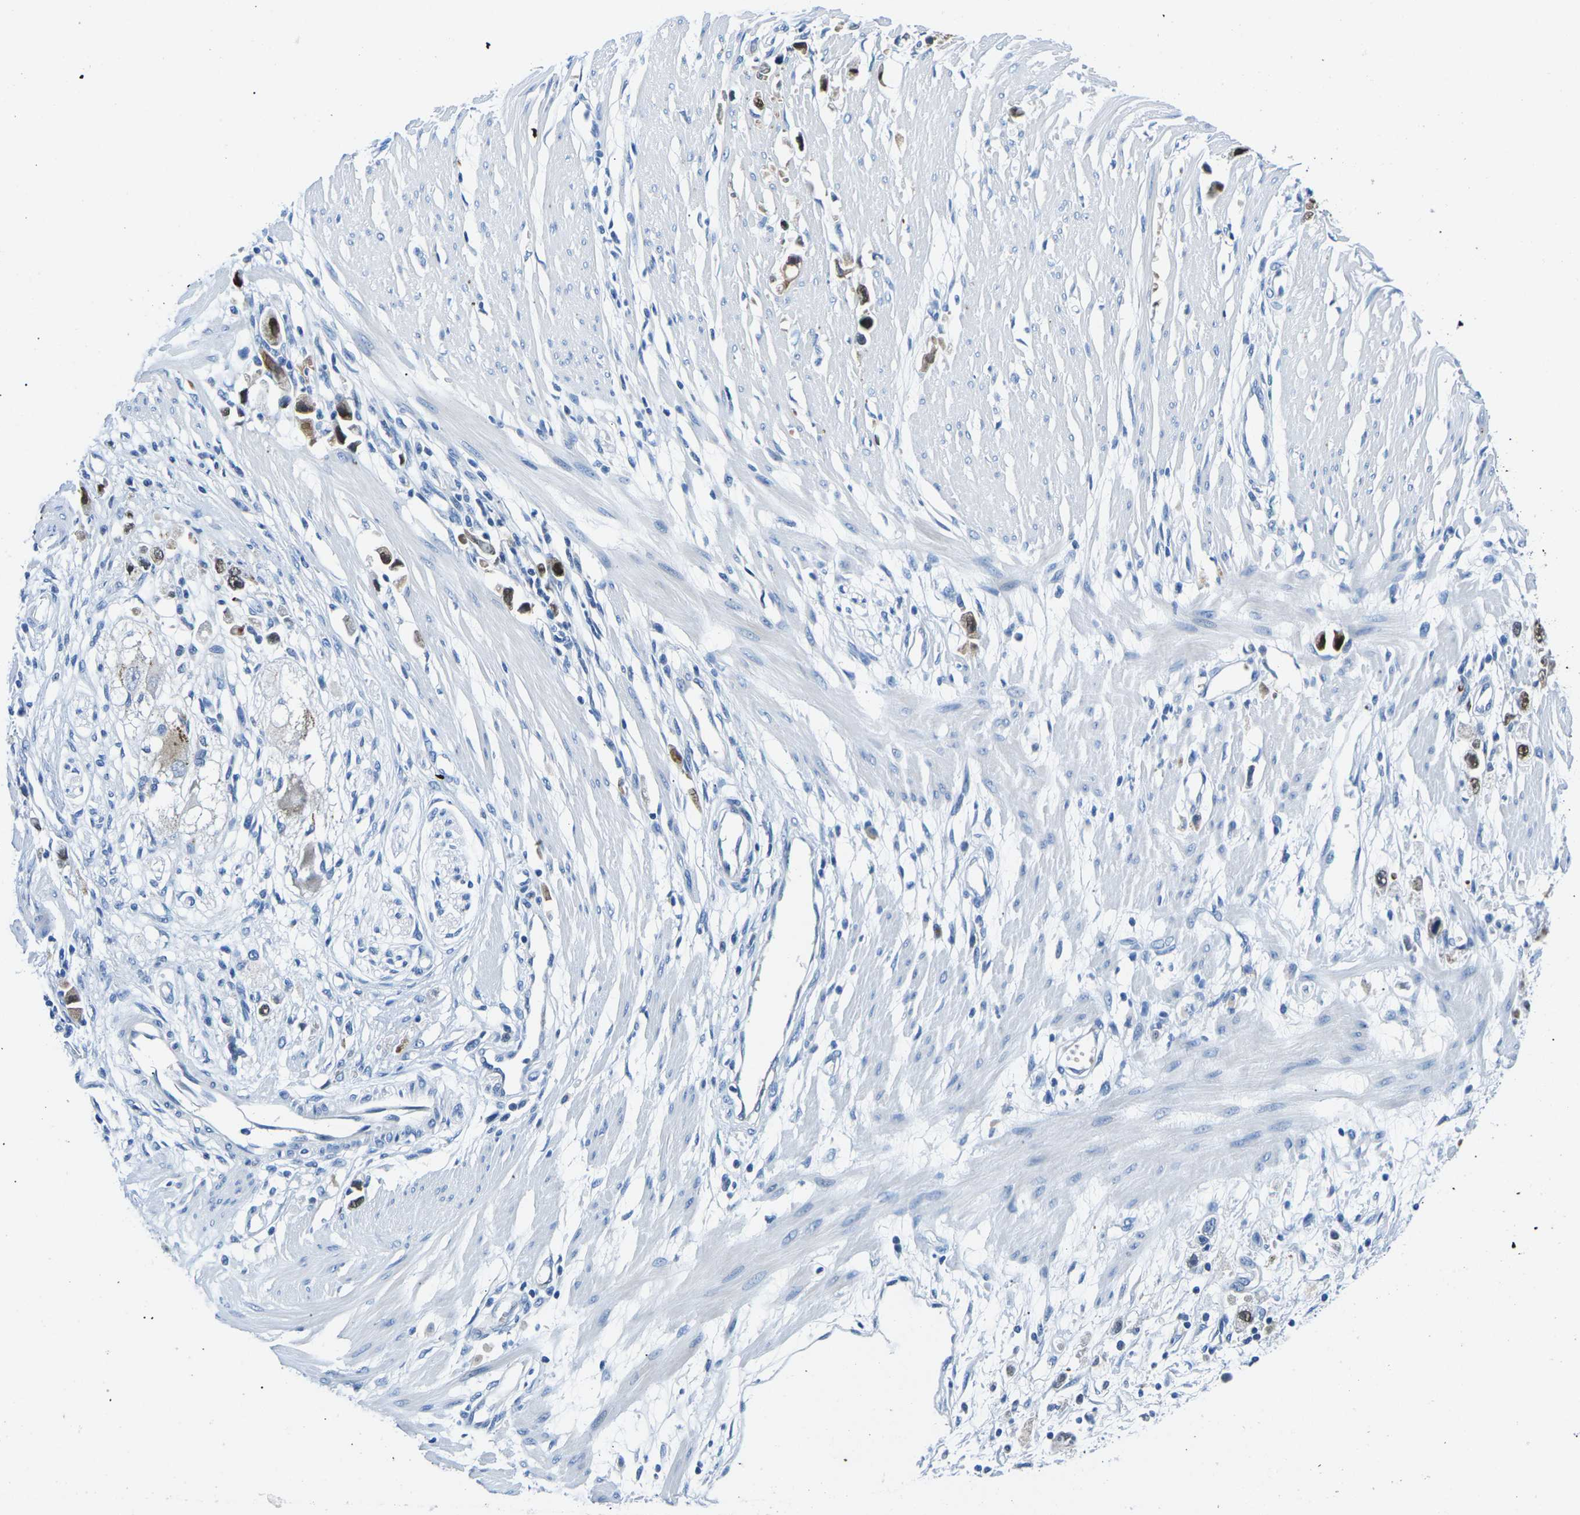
{"staining": {"intensity": "moderate", "quantity": "<25%", "location": "cytoplasmic/membranous"}, "tissue": "stomach cancer", "cell_type": "Tumor cells", "image_type": "cancer", "snomed": [{"axis": "morphology", "description": "Adenocarcinoma, NOS"}, {"axis": "topography", "description": "Stomach"}], "caption": "The histopathology image exhibits immunohistochemical staining of stomach cancer (adenocarcinoma). There is moderate cytoplasmic/membranous positivity is identified in about <25% of tumor cells.", "gene": "TM6SF1", "patient": {"sex": "female", "age": 59}}